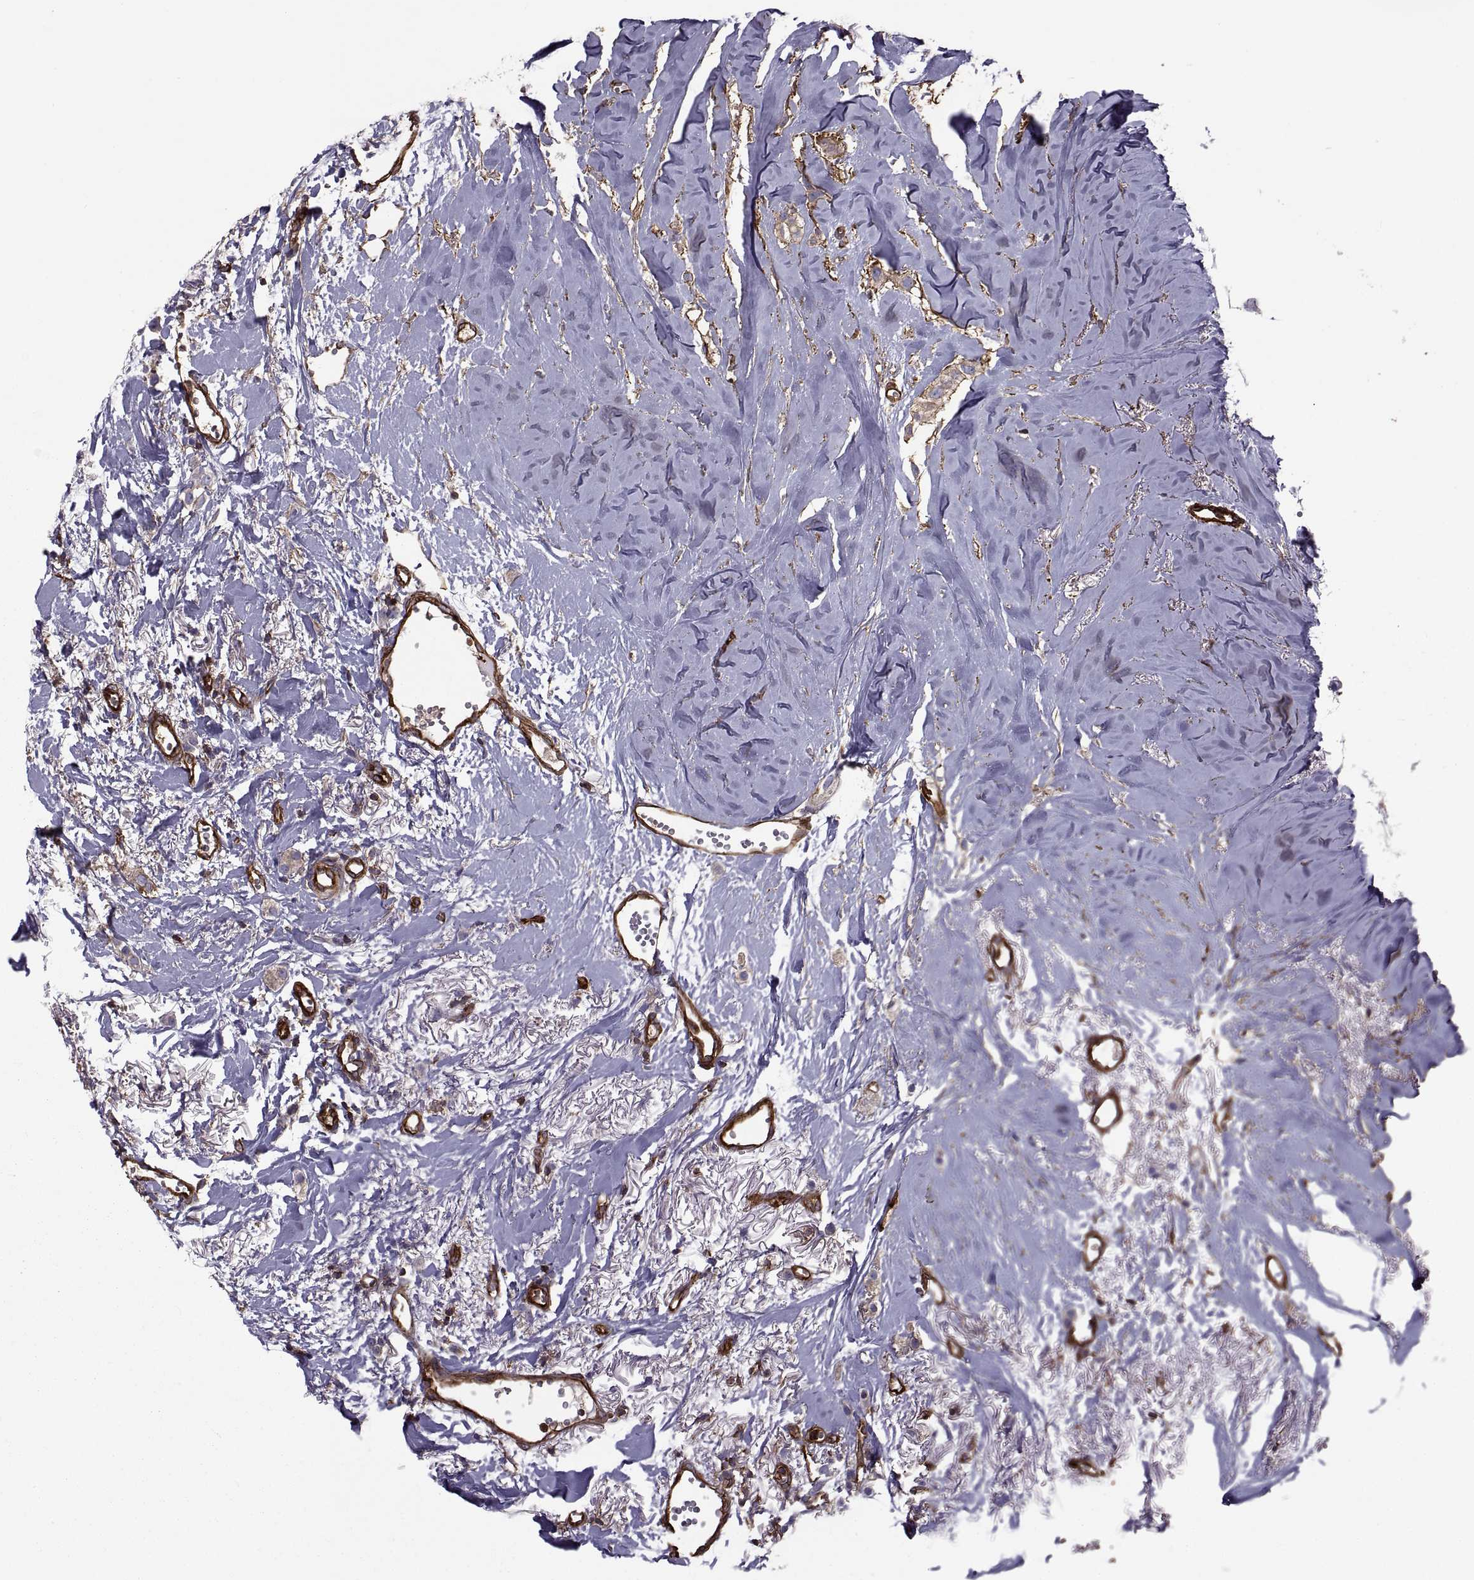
{"staining": {"intensity": "negative", "quantity": "none", "location": "none"}, "tissue": "breast cancer", "cell_type": "Tumor cells", "image_type": "cancer", "snomed": [{"axis": "morphology", "description": "Duct carcinoma"}, {"axis": "topography", "description": "Breast"}], "caption": "The histopathology image exhibits no significant positivity in tumor cells of breast infiltrating ductal carcinoma.", "gene": "MYH9", "patient": {"sex": "female", "age": 85}}